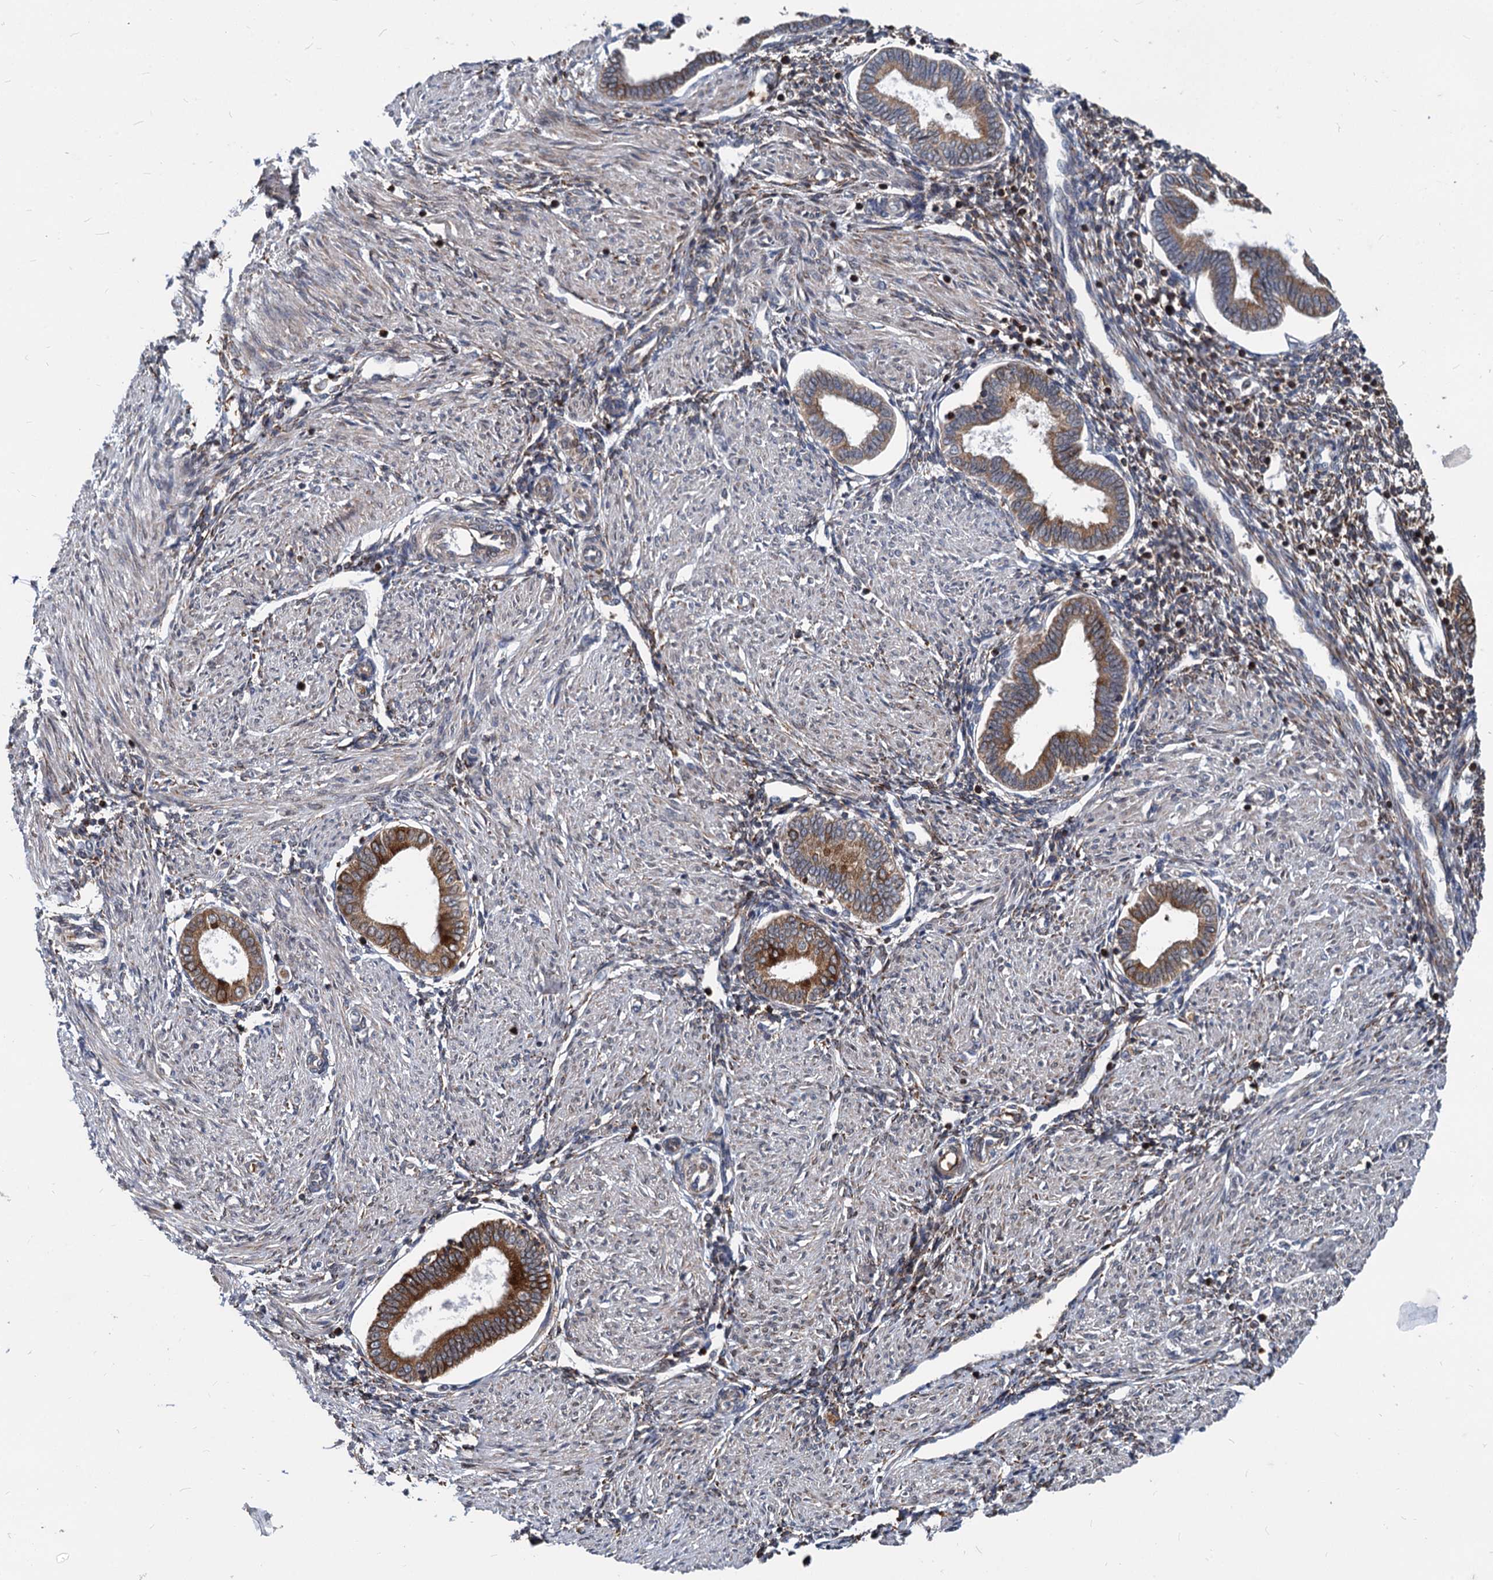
{"staining": {"intensity": "strong", "quantity": "25%-75%", "location": "cytoplasmic/membranous"}, "tissue": "endometrium", "cell_type": "Cells in endometrial stroma", "image_type": "normal", "snomed": [{"axis": "morphology", "description": "Normal tissue, NOS"}, {"axis": "topography", "description": "Endometrium"}], "caption": "Endometrium stained for a protein (brown) exhibits strong cytoplasmic/membranous positive positivity in approximately 25%-75% of cells in endometrial stroma.", "gene": "STIM1", "patient": {"sex": "female", "age": 53}}